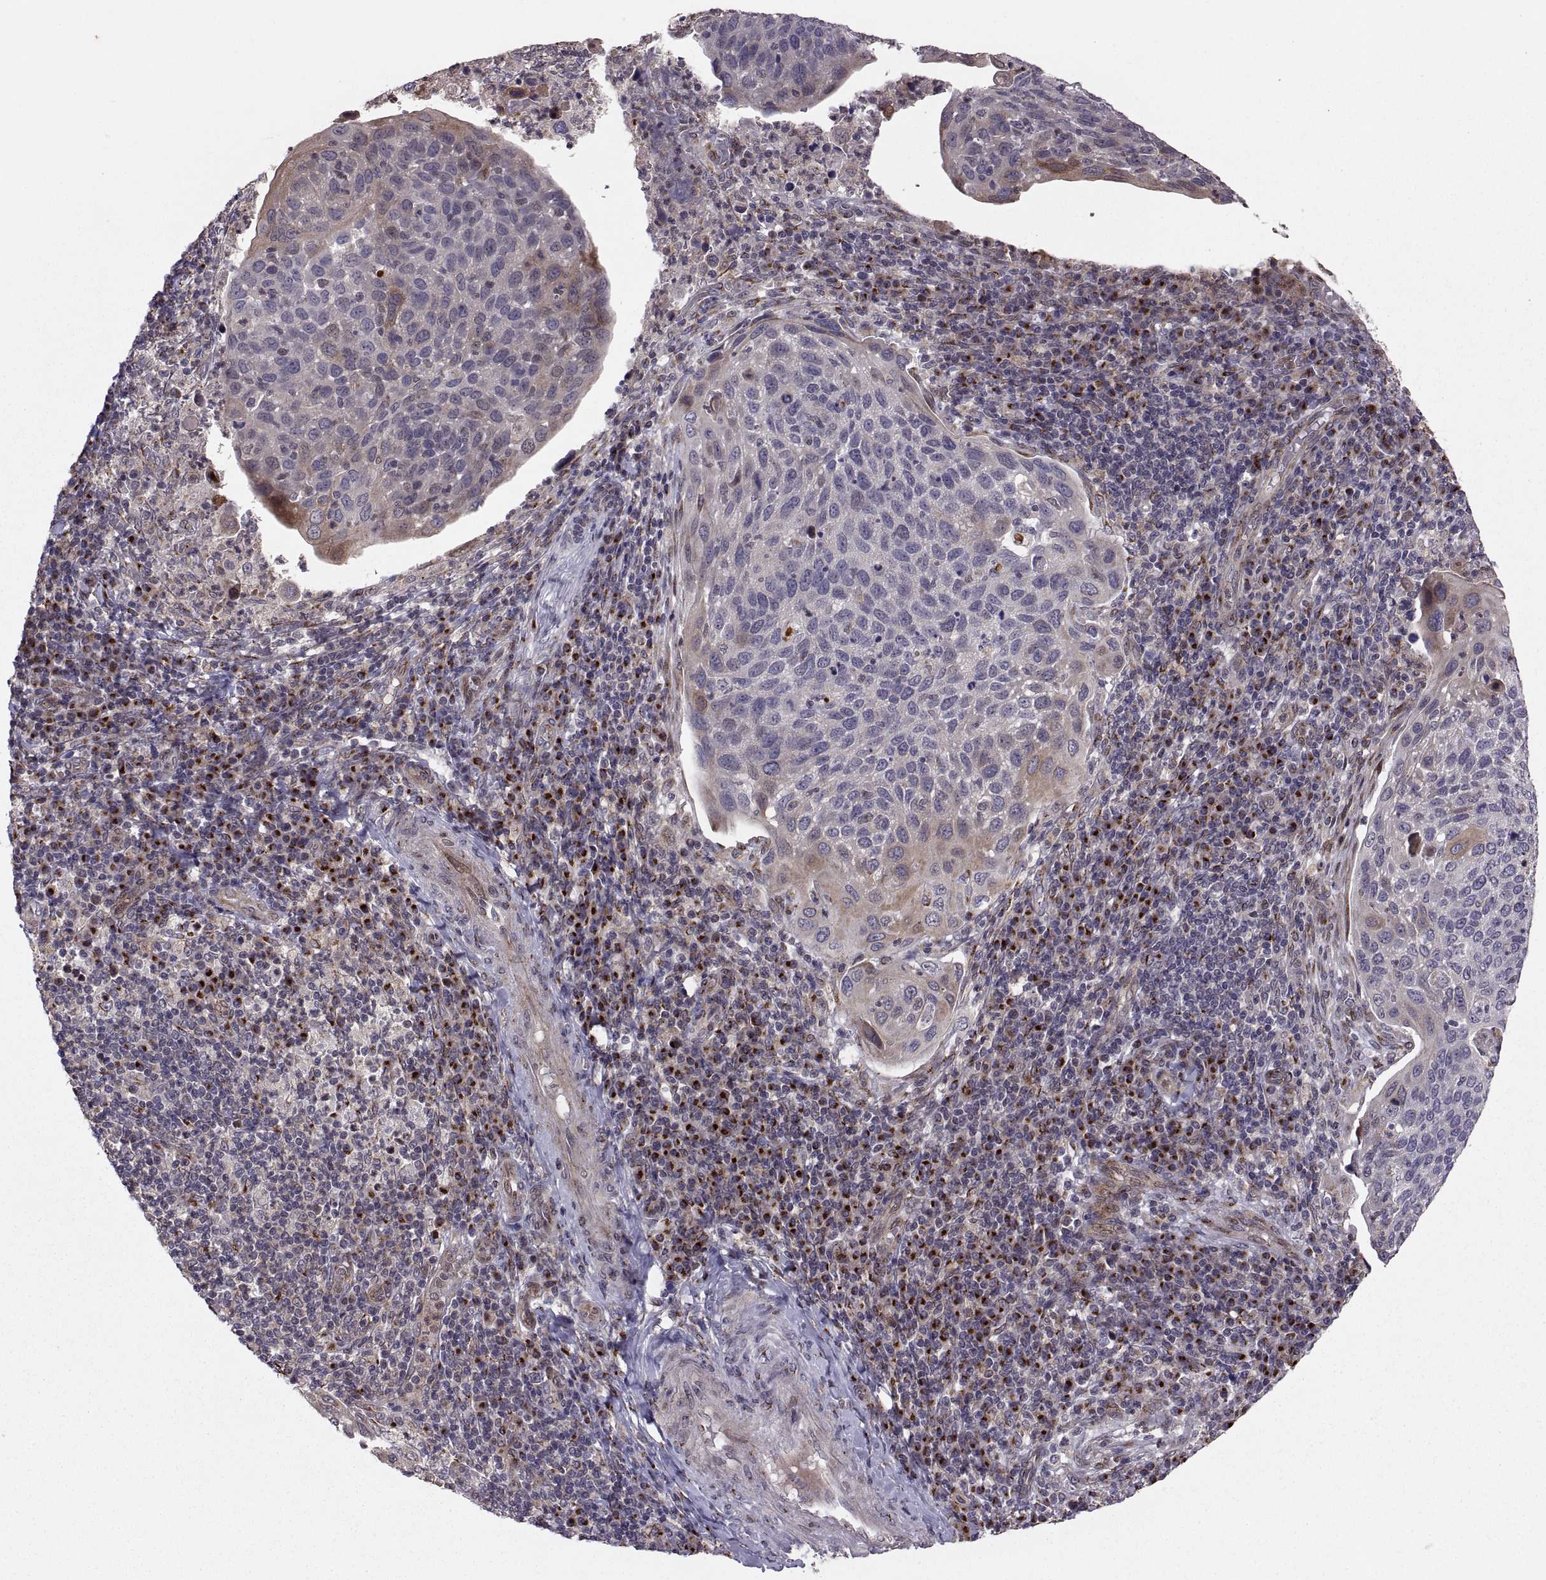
{"staining": {"intensity": "weak", "quantity": "<25%", "location": "cytoplasmic/membranous"}, "tissue": "cervical cancer", "cell_type": "Tumor cells", "image_type": "cancer", "snomed": [{"axis": "morphology", "description": "Squamous cell carcinoma, NOS"}, {"axis": "topography", "description": "Cervix"}], "caption": "A high-resolution photomicrograph shows immunohistochemistry (IHC) staining of squamous cell carcinoma (cervical), which reveals no significant positivity in tumor cells.", "gene": "TESC", "patient": {"sex": "female", "age": 54}}